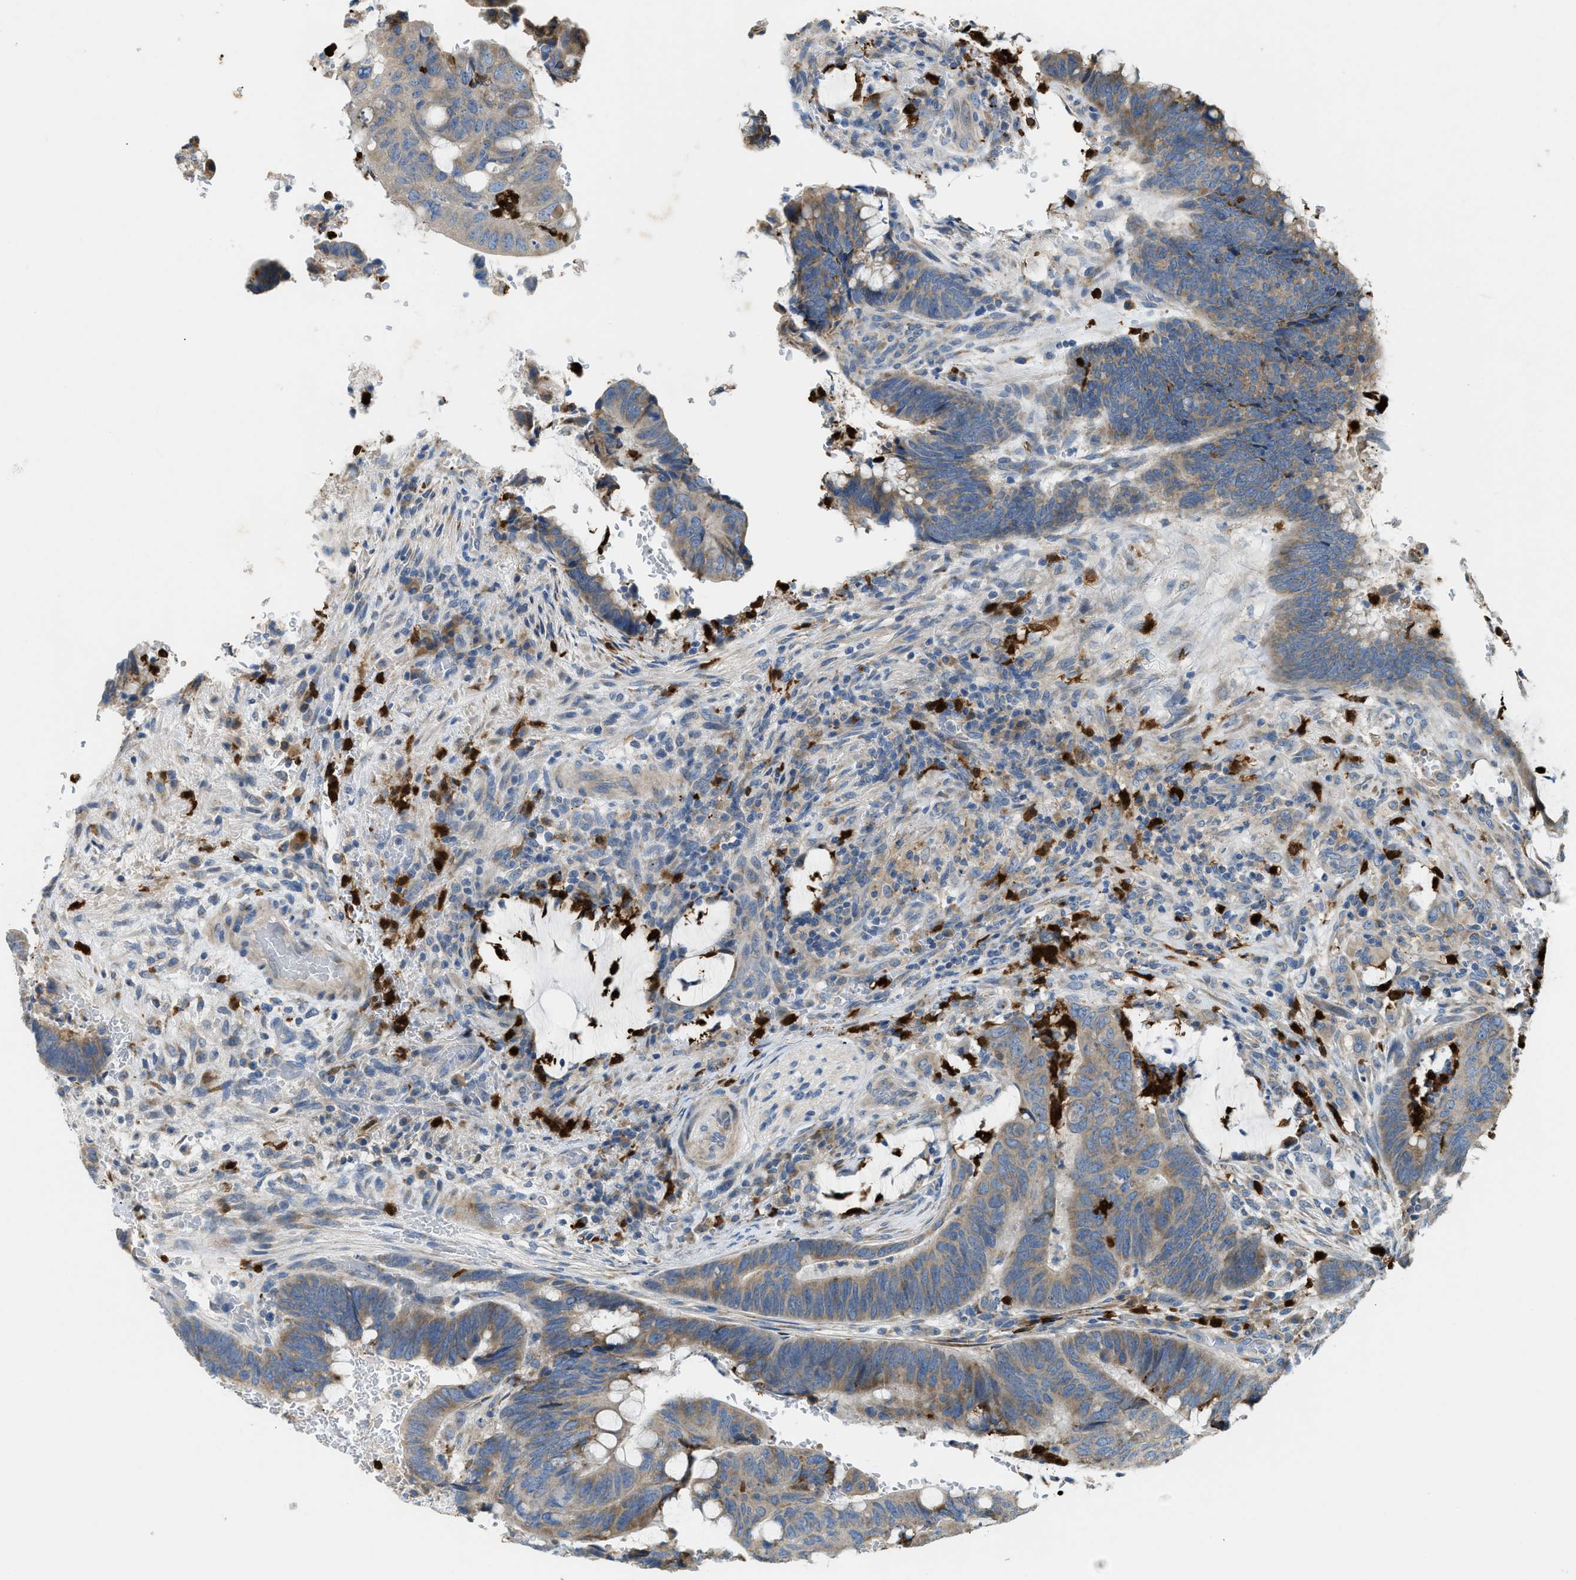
{"staining": {"intensity": "weak", "quantity": ">75%", "location": "cytoplasmic/membranous"}, "tissue": "colorectal cancer", "cell_type": "Tumor cells", "image_type": "cancer", "snomed": [{"axis": "morphology", "description": "Normal tissue, NOS"}, {"axis": "morphology", "description": "Adenocarcinoma, NOS"}, {"axis": "topography", "description": "Rectum"}, {"axis": "topography", "description": "Peripheral nerve tissue"}], "caption": "This micrograph displays colorectal cancer (adenocarcinoma) stained with immunohistochemistry to label a protein in brown. The cytoplasmic/membranous of tumor cells show weak positivity for the protein. Nuclei are counter-stained blue.", "gene": "TMEM68", "patient": {"sex": "male", "age": 92}}